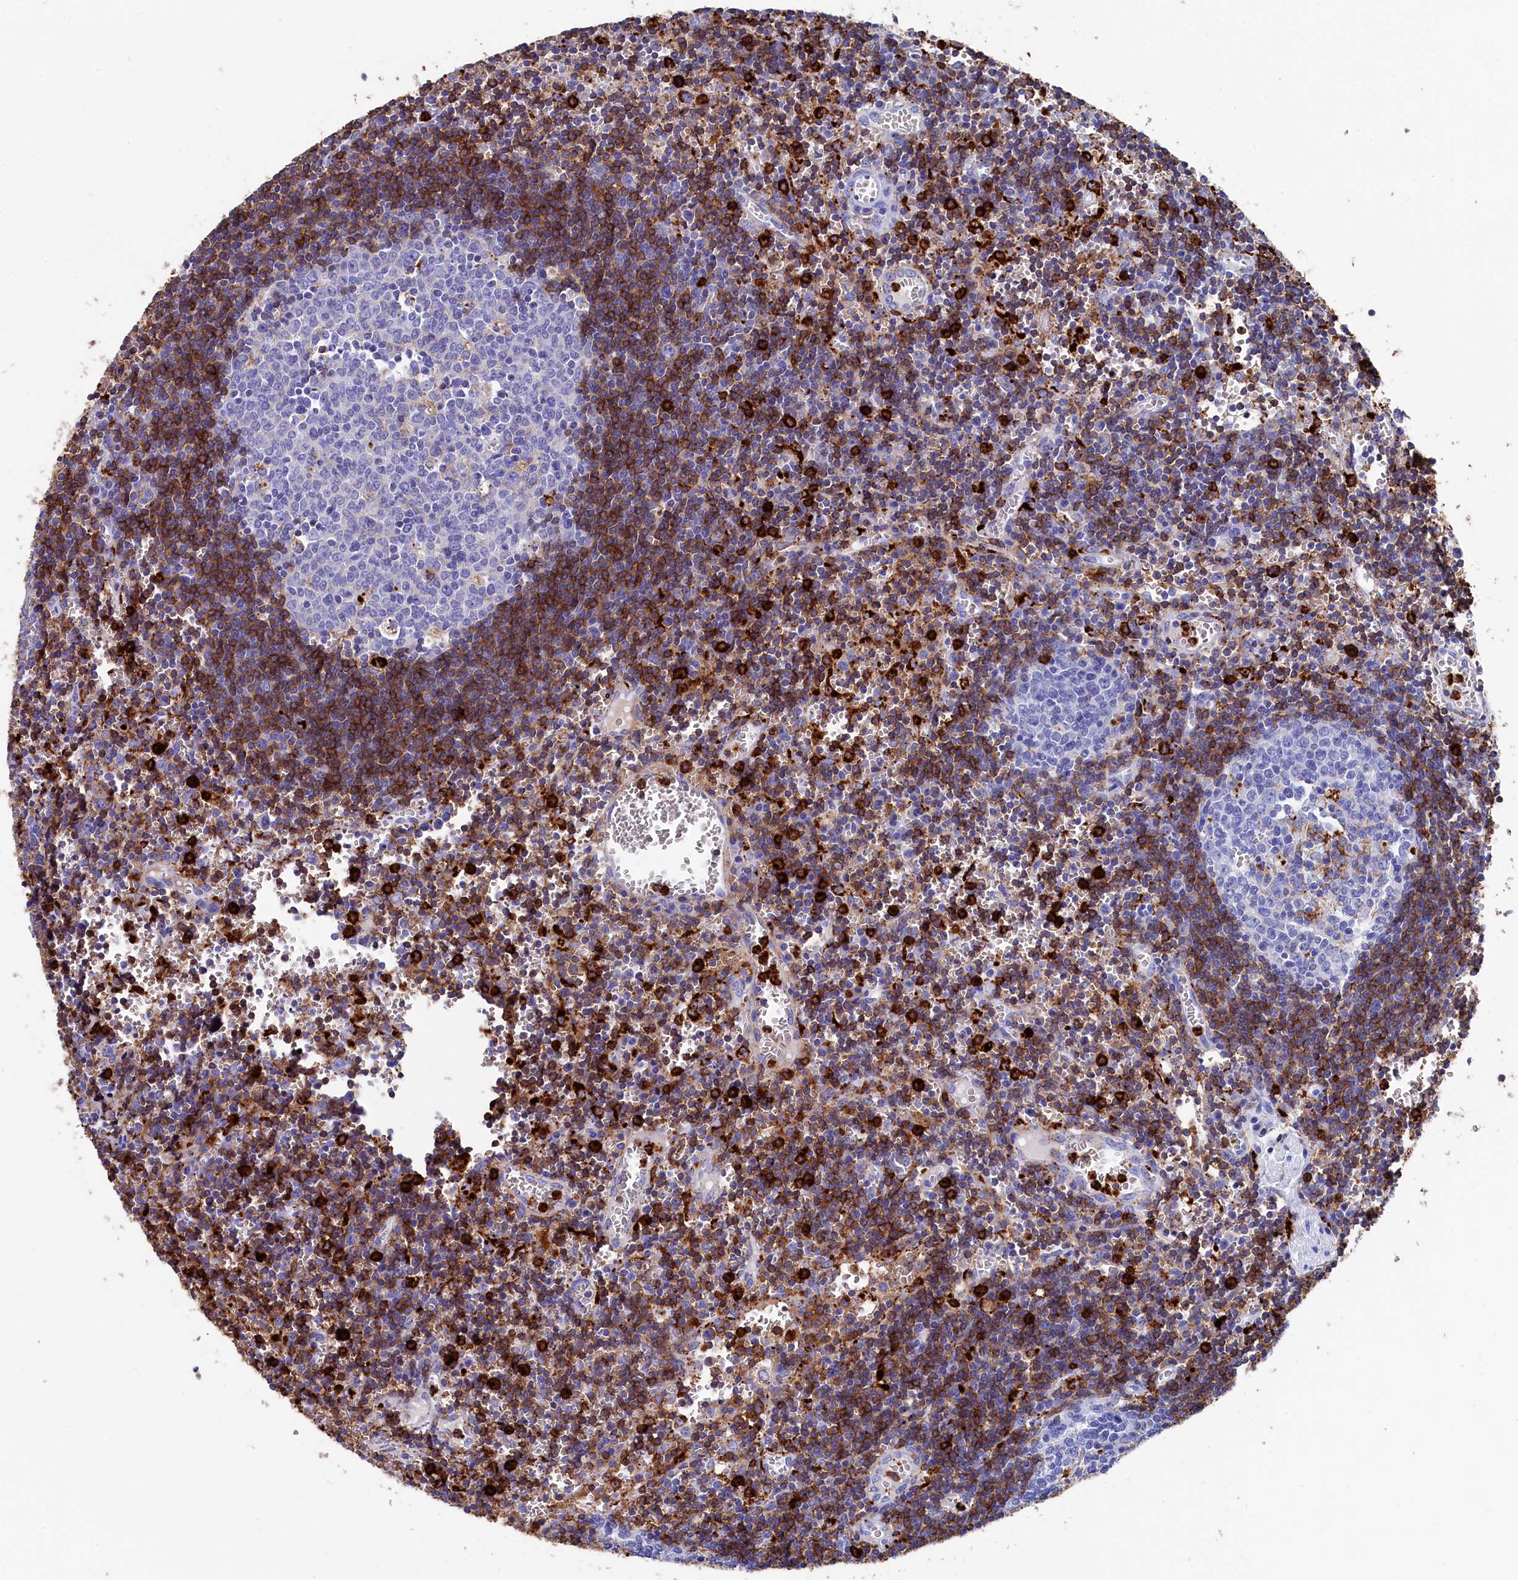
{"staining": {"intensity": "negative", "quantity": "none", "location": "none"}, "tissue": "lymph node", "cell_type": "Germinal center cells", "image_type": "normal", "snomed": [{"axis": "morphology", "description": "Normal tissue, NOS"}, {"axis": "topography", "description": "Lymph node"}], "caption": "DAB immunohistochemical staining of unremarkable human lymph node reveals no significant positivity in germinal center cells.", "gene": "PLAC8", "patient": {"sex": "female", "age": 73}}